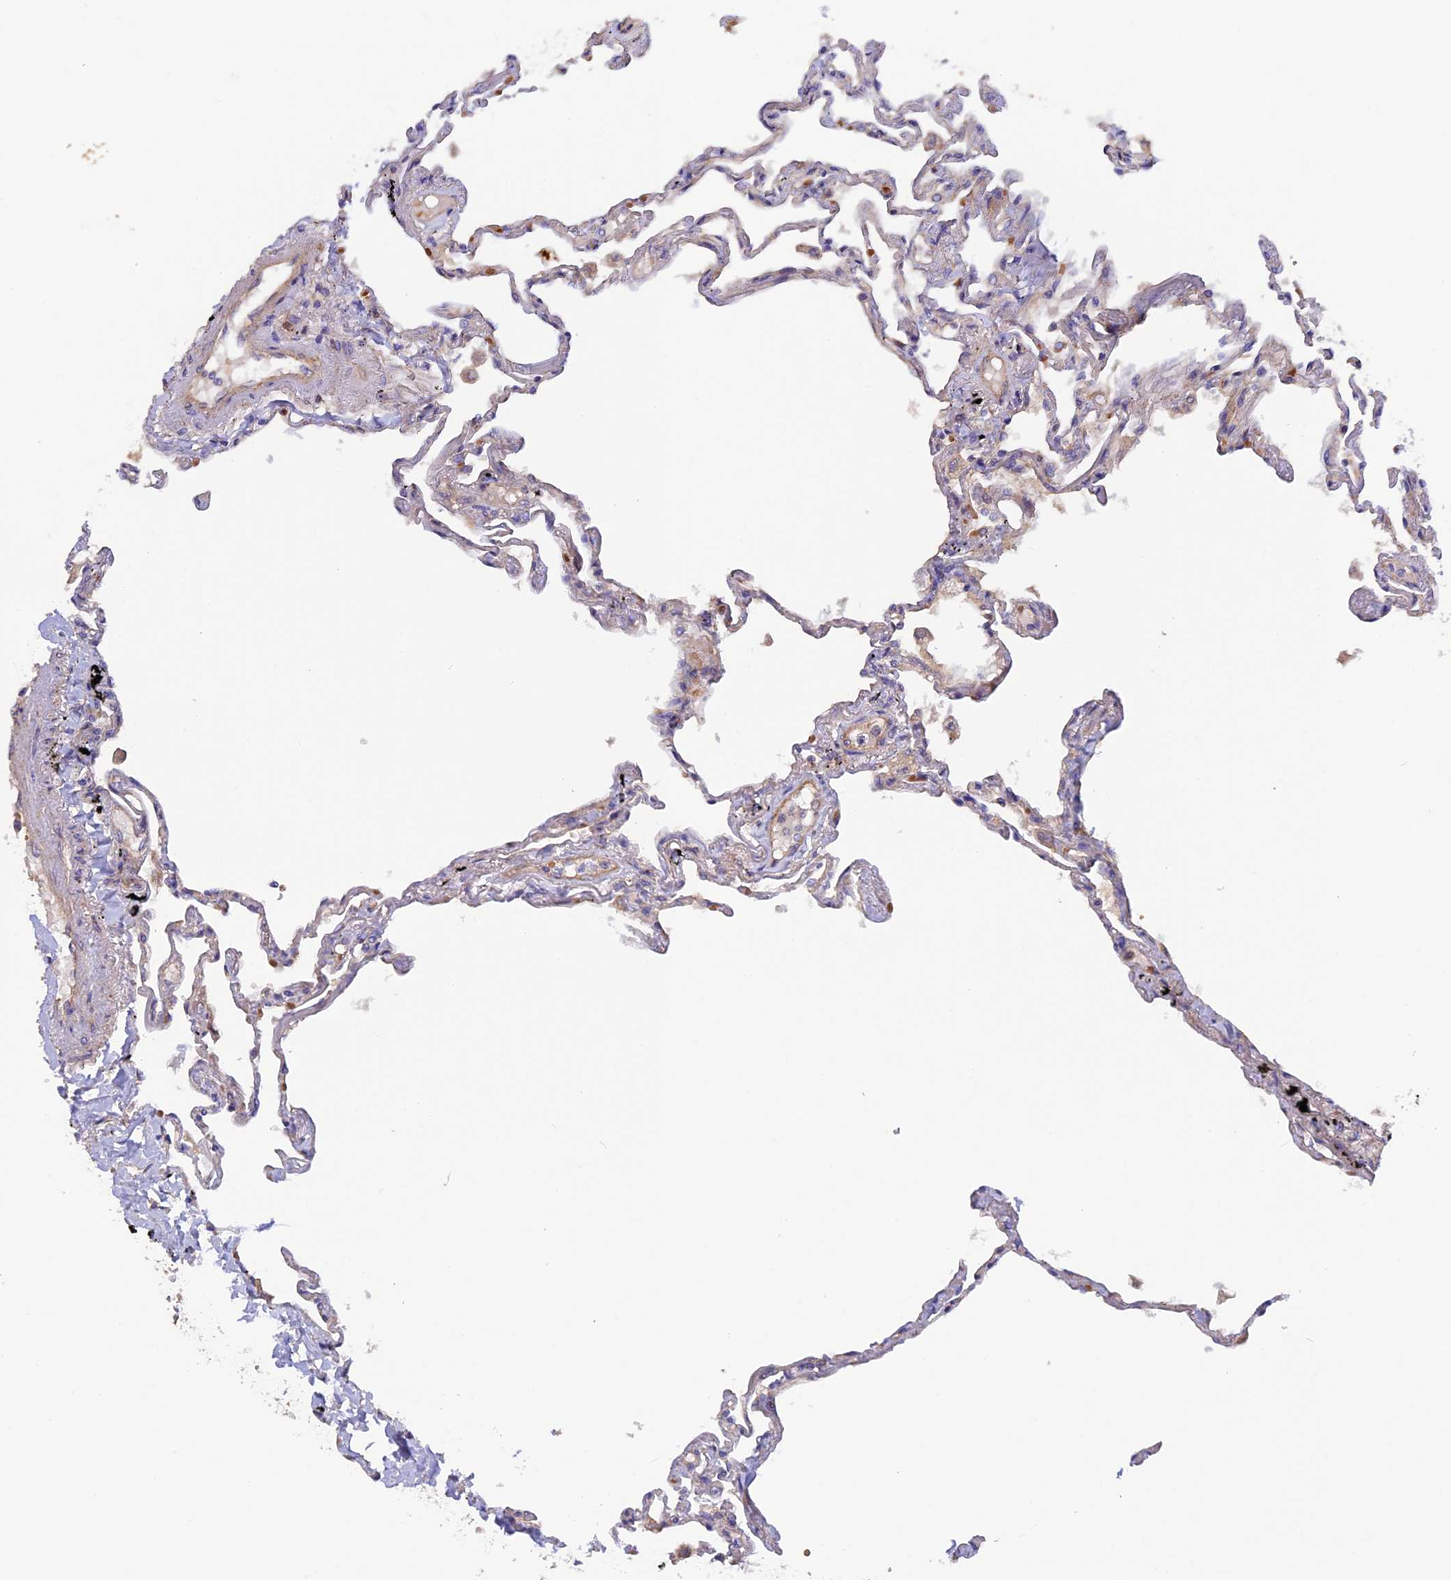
{"staining": {"intensity": "weak", "quantity": "25%-75%", "location": "cytoplasmic/membranous"}, "tissue": "lung", "cell_type": "Alveolar cells", "image_type": "normal", "snomed": [{"axis": "morphology", "description": "Normal tissue, NOS"}, {"axis": "topography", "description": "Lung"}], "caption": "Immunohistochemical staining of normal human lung displays 25%-75% levels of weak cytoplasmic/membranous protein positivity in approximately 25%-75% of alveolar cells.", "gene": "DUS3L", "patient": {"sex": "female", "age": 67}}